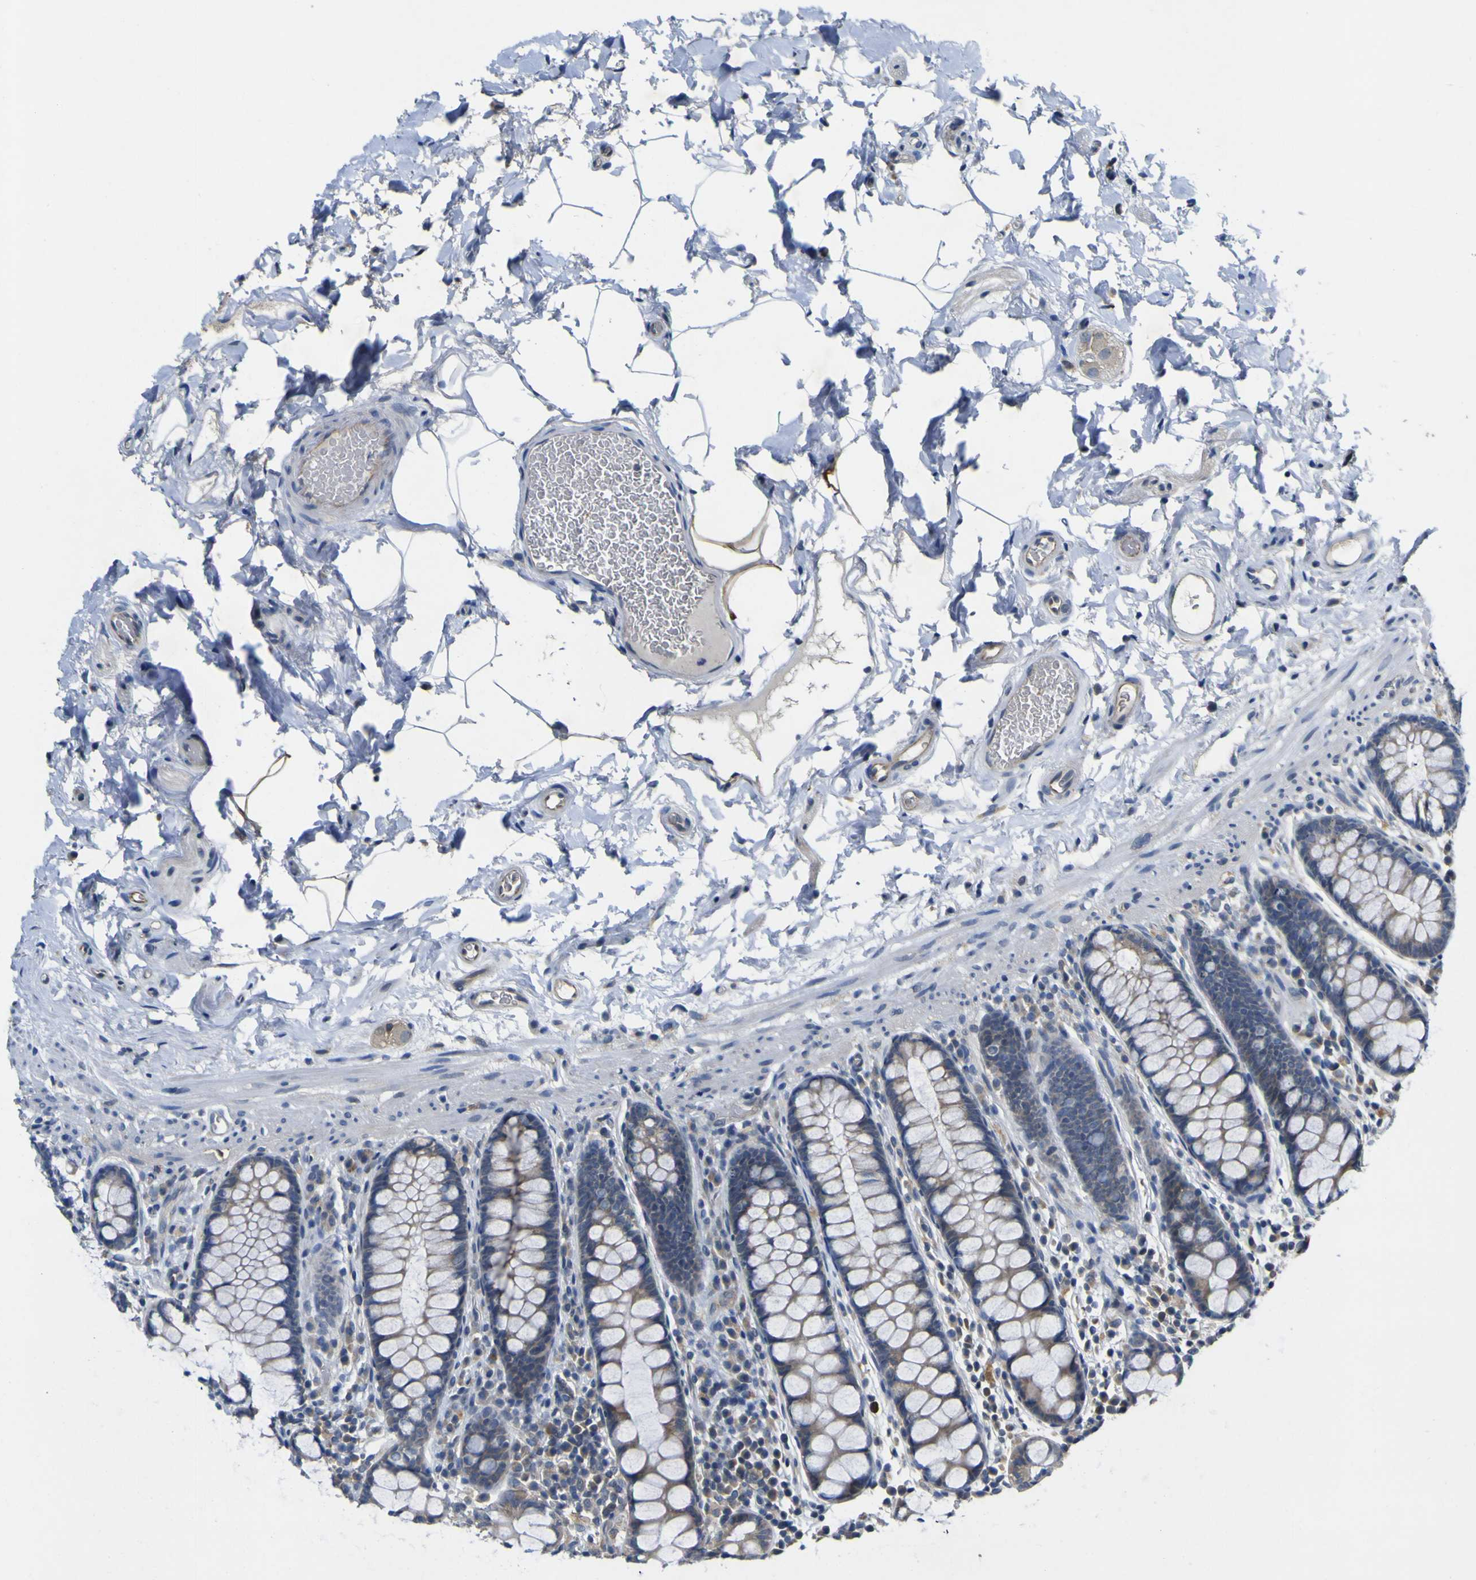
{"staining": {"intensity": "moderate", "quantity": ">75%", "location": "cytoplasmic/membranous"}, "tissue": "colon", "cell_type": "Endothelial cells", "image_type": "normal", "snomed": [{"axis": "morphology", "description": "Normal tissue, NOS"}, {"axis": "topography", "description": "Colon"}], "caption": "IHC photomicrograph of normal colon: colon stained using IHC shows medium levels of moderate protein expression localized specifically in the cytoplasmic/membranous of endothelial cells, appearing as a cytoplasmic/membranous brown color.", "gene": "LDLR", "patient": {"sex": "female", "age": 80}}